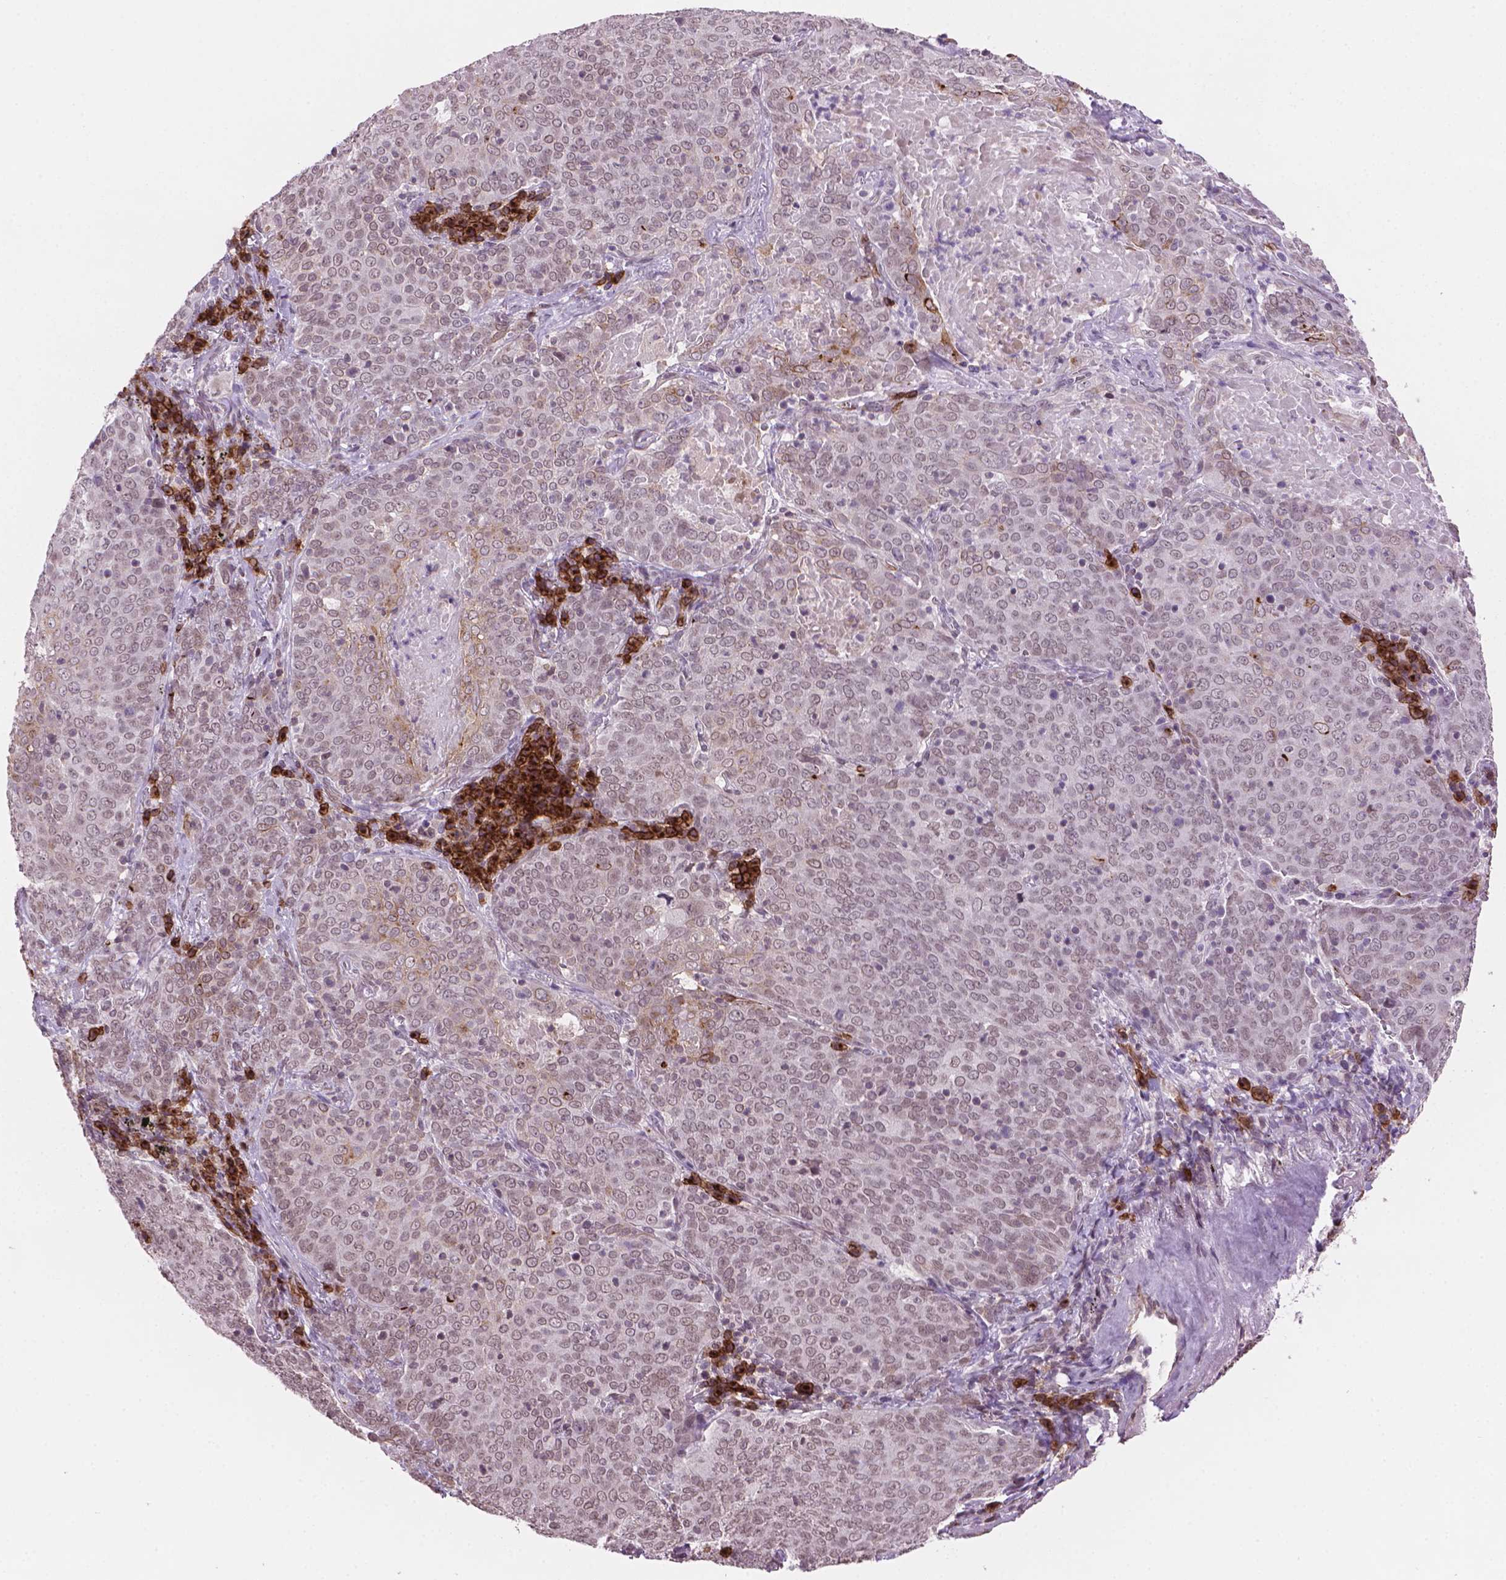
{"staining": {"intensity": "weak", "quantity": "25%-75%", "location": "cytoplasmic/membranous"}, "tissue": "lung cancer", "cell_type": "Tumor cells", "image_type": "cancer", "snomed": [{"axis": "morphology", "description": "Squamous cell carcinoma, NOS"}, {"axis": "topography", "description": "Lung"}], "caption": "Squamous cell carcinoma (lung) tissue demonstrates weak cytoplasmic/membranous positivity in approximately 25%-75% of tumor cells The staining was performed using DAB to visualize the protein expression in brown, while the nuclei were stained in blue with hematoxylin (Magnification: 20x).", "gene": "TMEM184A", "patient": {"sex": "male", "age": 82}}